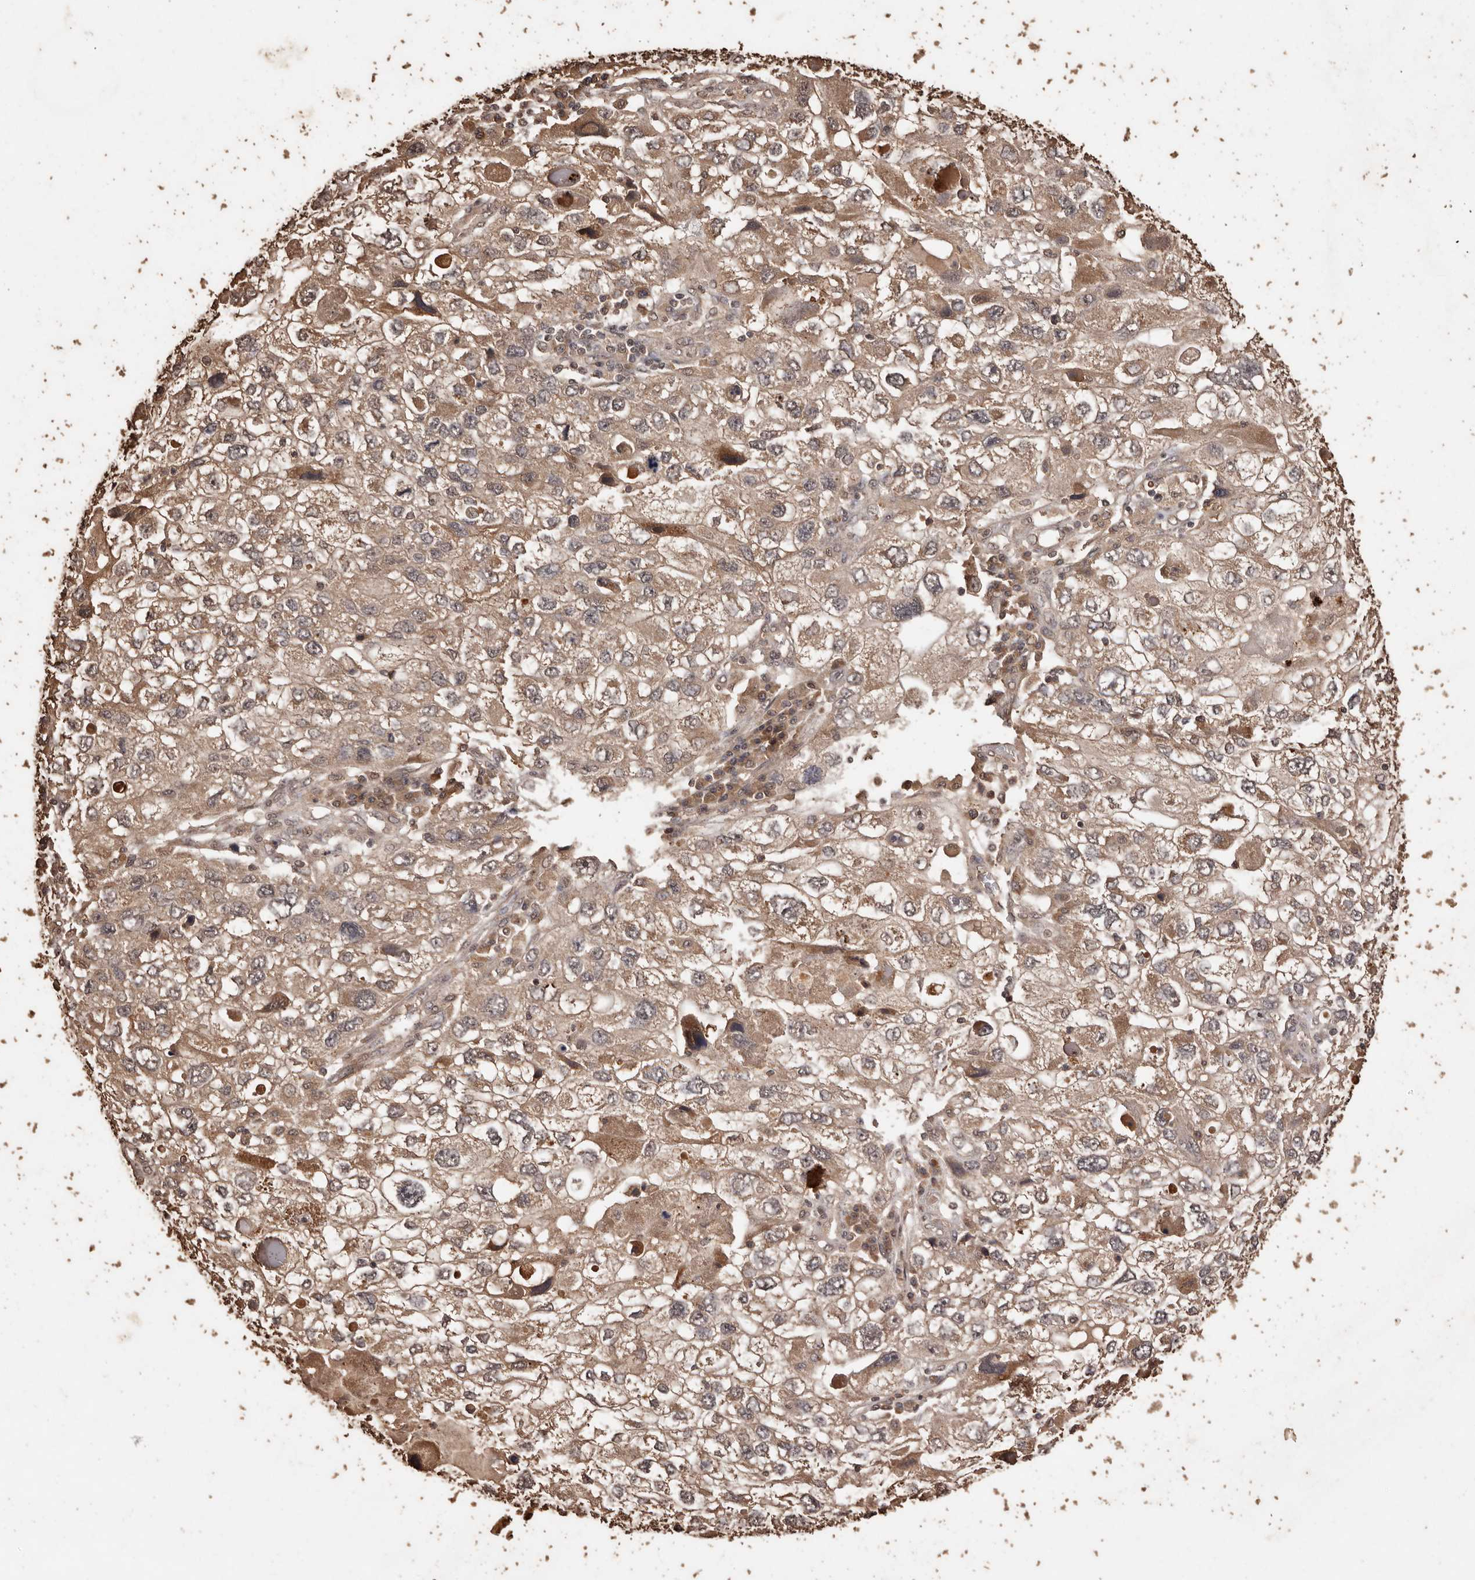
{"staining": {"intensity": "weak", "quantity": ">75%", "location": "cytoplasmic/membranous"}, "tissue": "endometrial cancer", "cell_type": "Tumor cells", "image_type": "cancer", "snomed": [{"axis": "morphology", "description": "Adenocarcinoma, NOS"}, {"axis": "topography", "description": "Endometrium"}], "caption": "The micrograph reveals immunohistochemical staining of endometrial adenocarcinoma. There is weak cytoplasmic/membranous expression is identified in about >75% of tumor cells.", "gene": "PKDCC", "patient": {"sex": "female", "age": 49}}